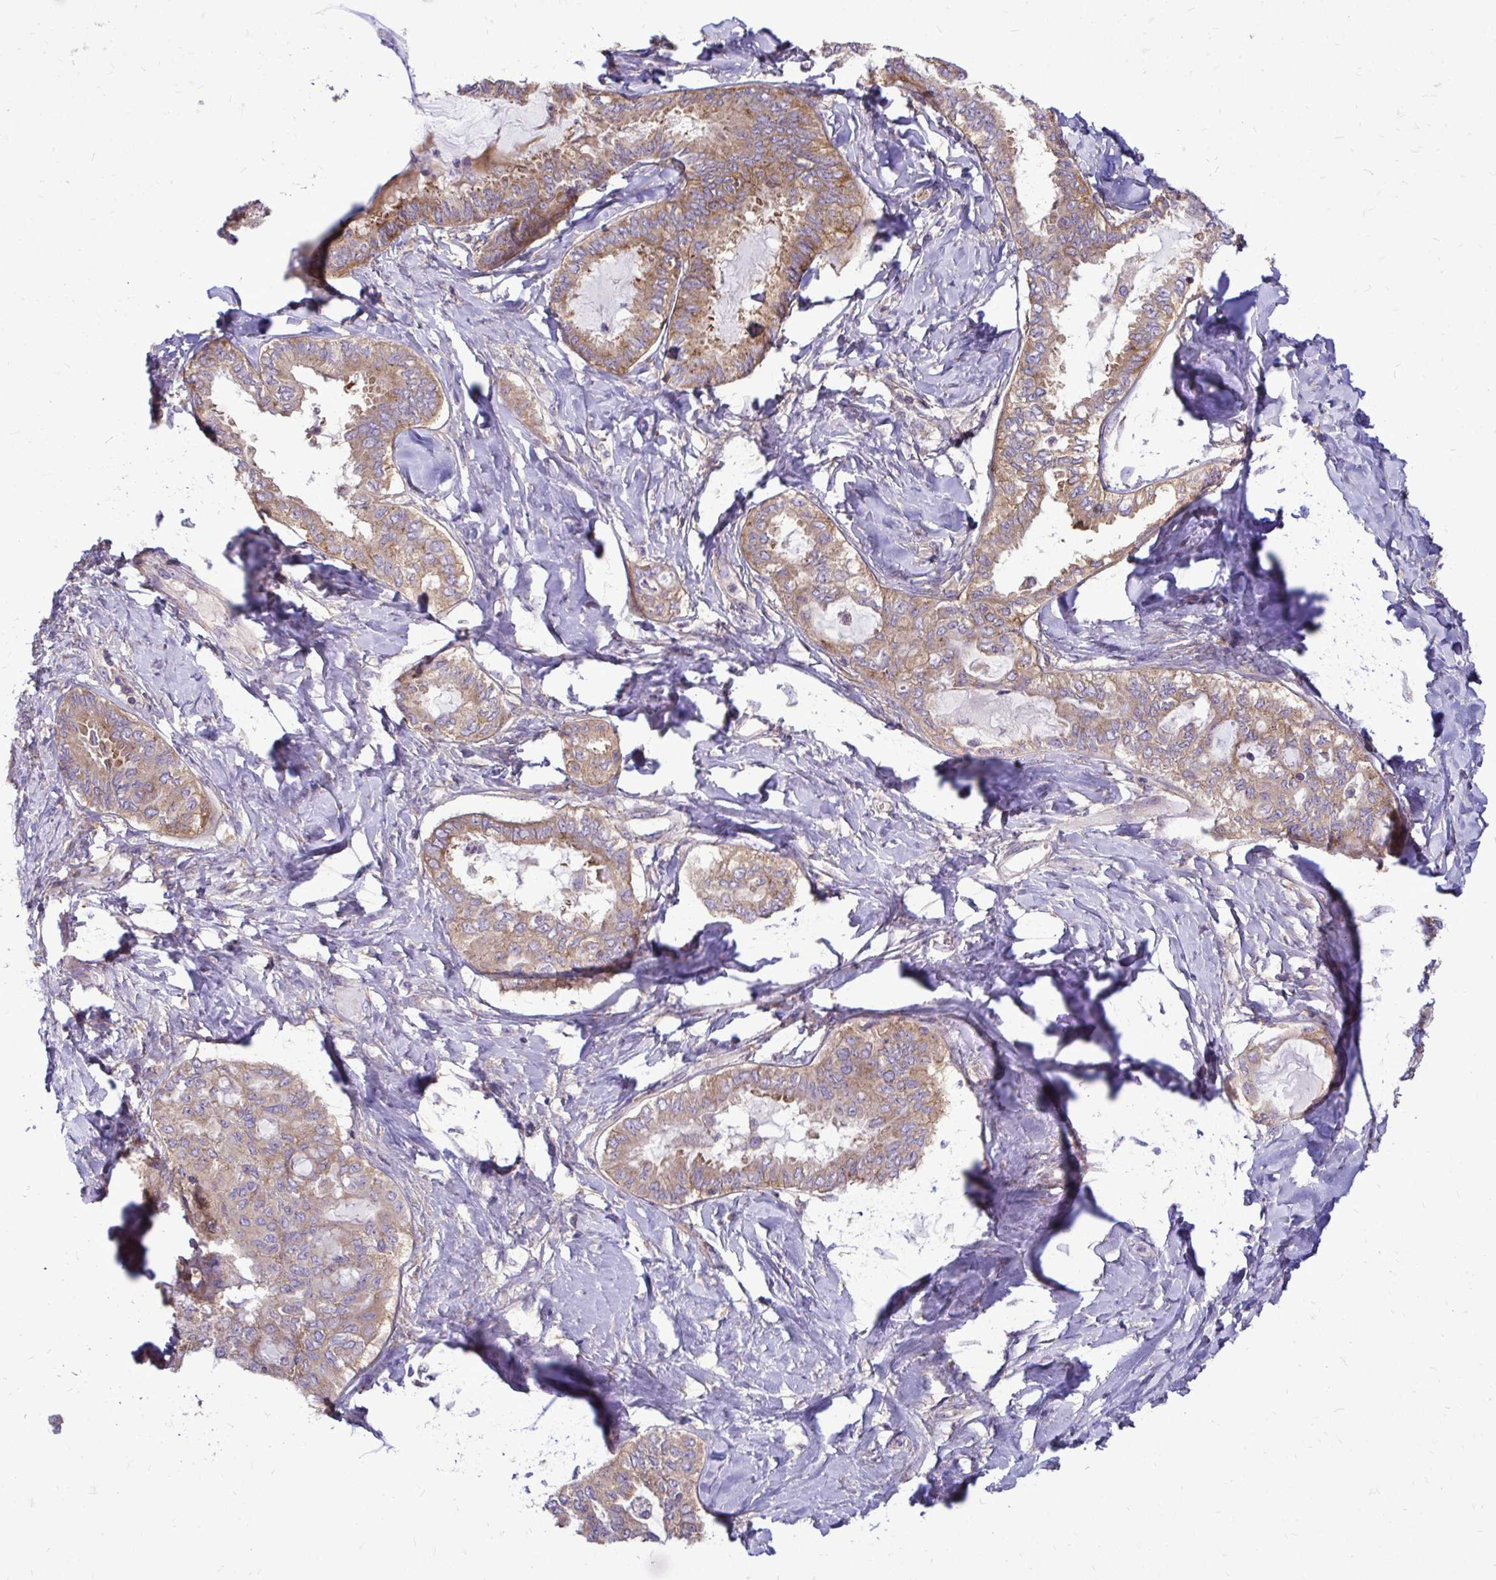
{"staining": {"intensity": "moderate", "quantity": ">75%", "location": "cytoplasmic/membranous"}, "tissue": "ovarian cancer", "cell_type": "Tumor cells", "image_type": "cancer", "snomed": [{"axis": "morphology", "description": "Carcinoma, endometroid"}, {"axis": "topography", "description": "Ovary"}], "caption": "This image shows IHC staining of human endometroid carcinoma (ovarian), with medium moderate cytoplasmic/membranous expression in about >75% of tumor cells.", "gene": "FMR1", "patient": {"sex": "female", "age": 70}}